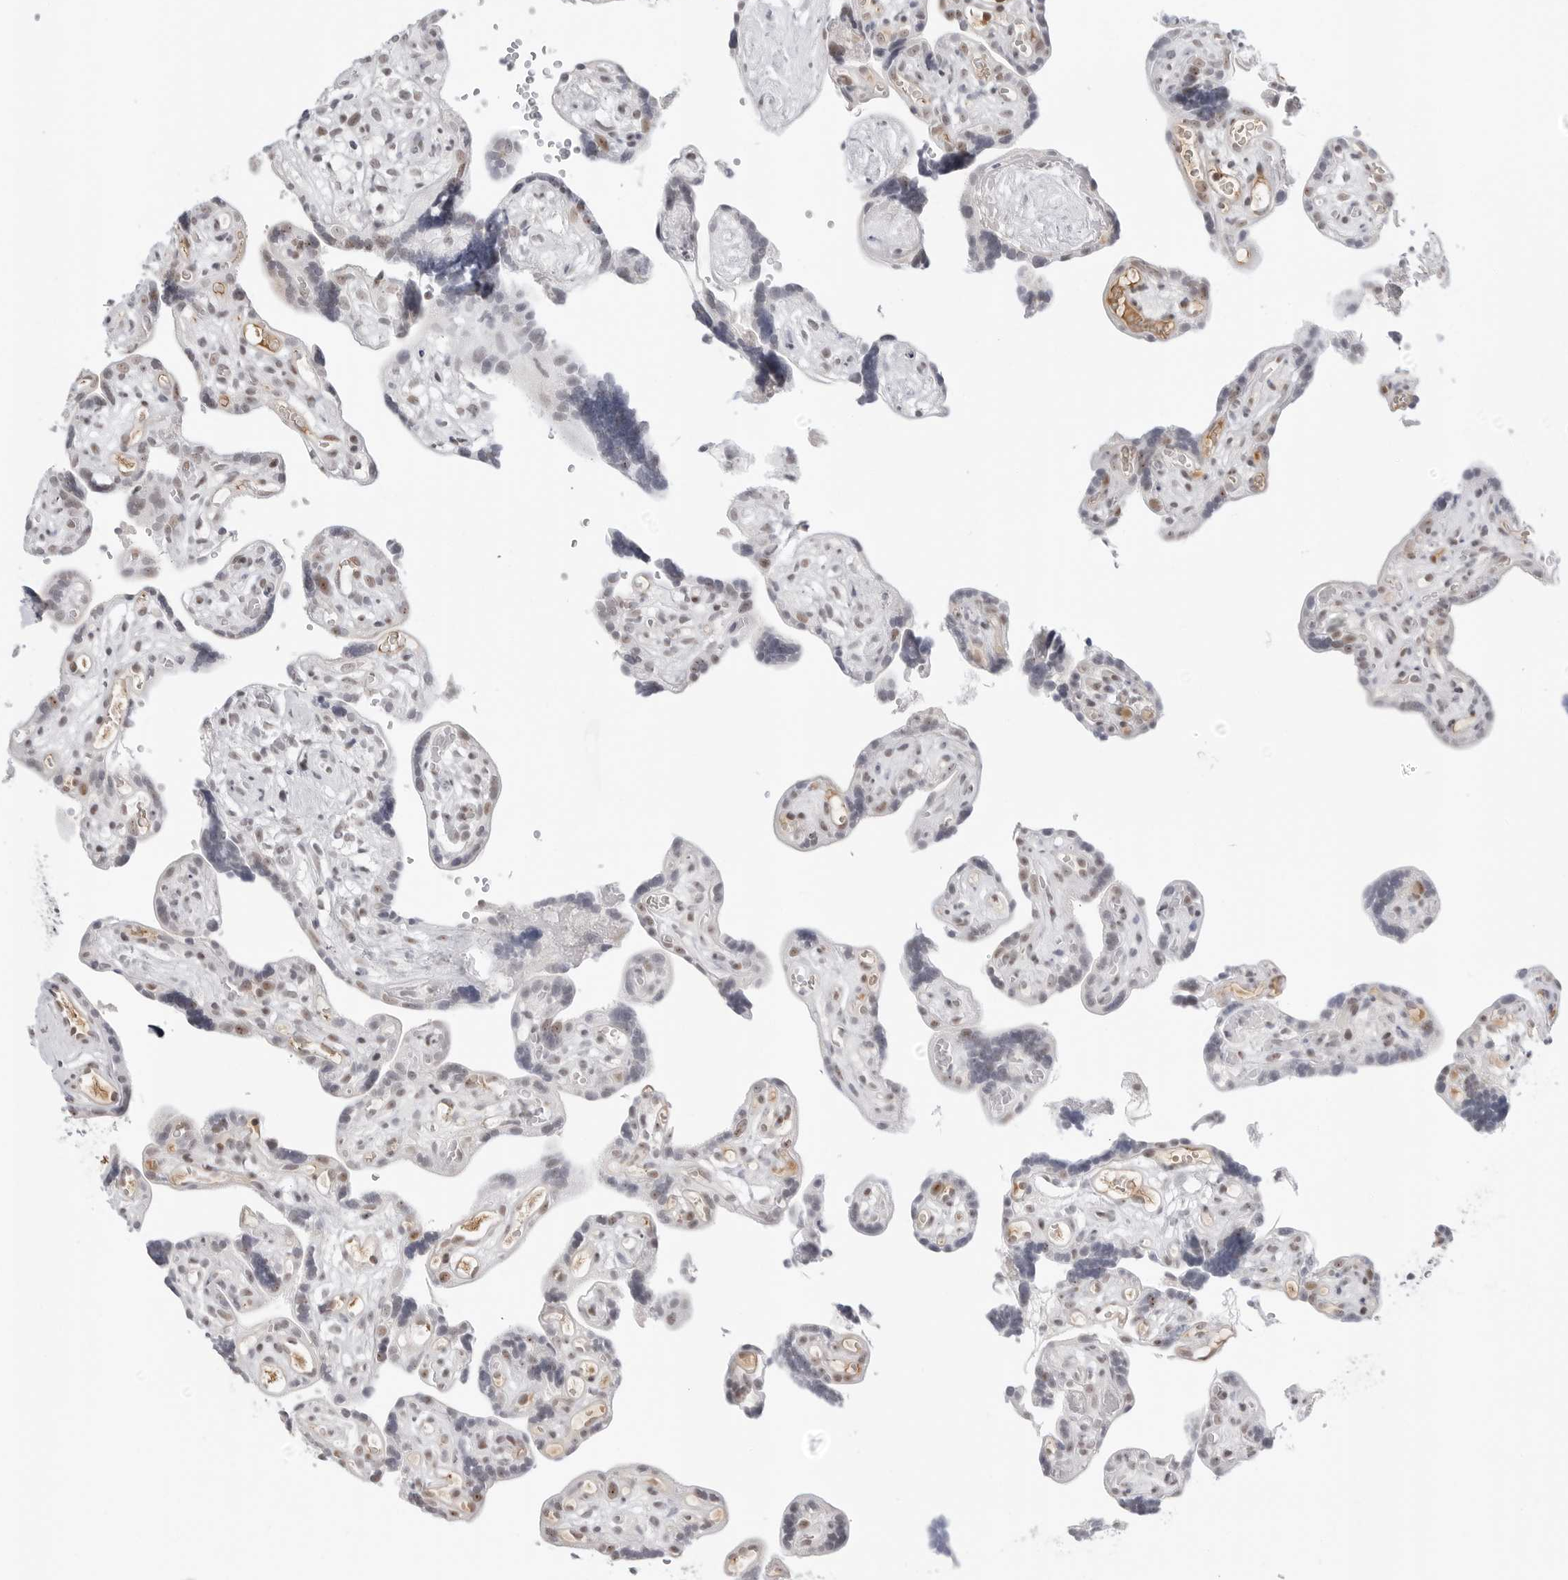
{"staining": {"intensity": "weak", "quantity": ">75%", "location": "nuclear"}, "tissue": "placenta", "cell_type": "Decidual cells", "image_type": "normal", "snomed": [{"axis": "morphology", "description": "Normal tissue, NOS"}, {"axis": "topography", "description": "Placenta"}], "caption": "A low amount of weak nuclear positivity is present in about >75% of decidual cells in normal placenta. Nuclei are stained in blue.", "gene": "WRAP53", "patient": {"sex": "female", "age": 30}}